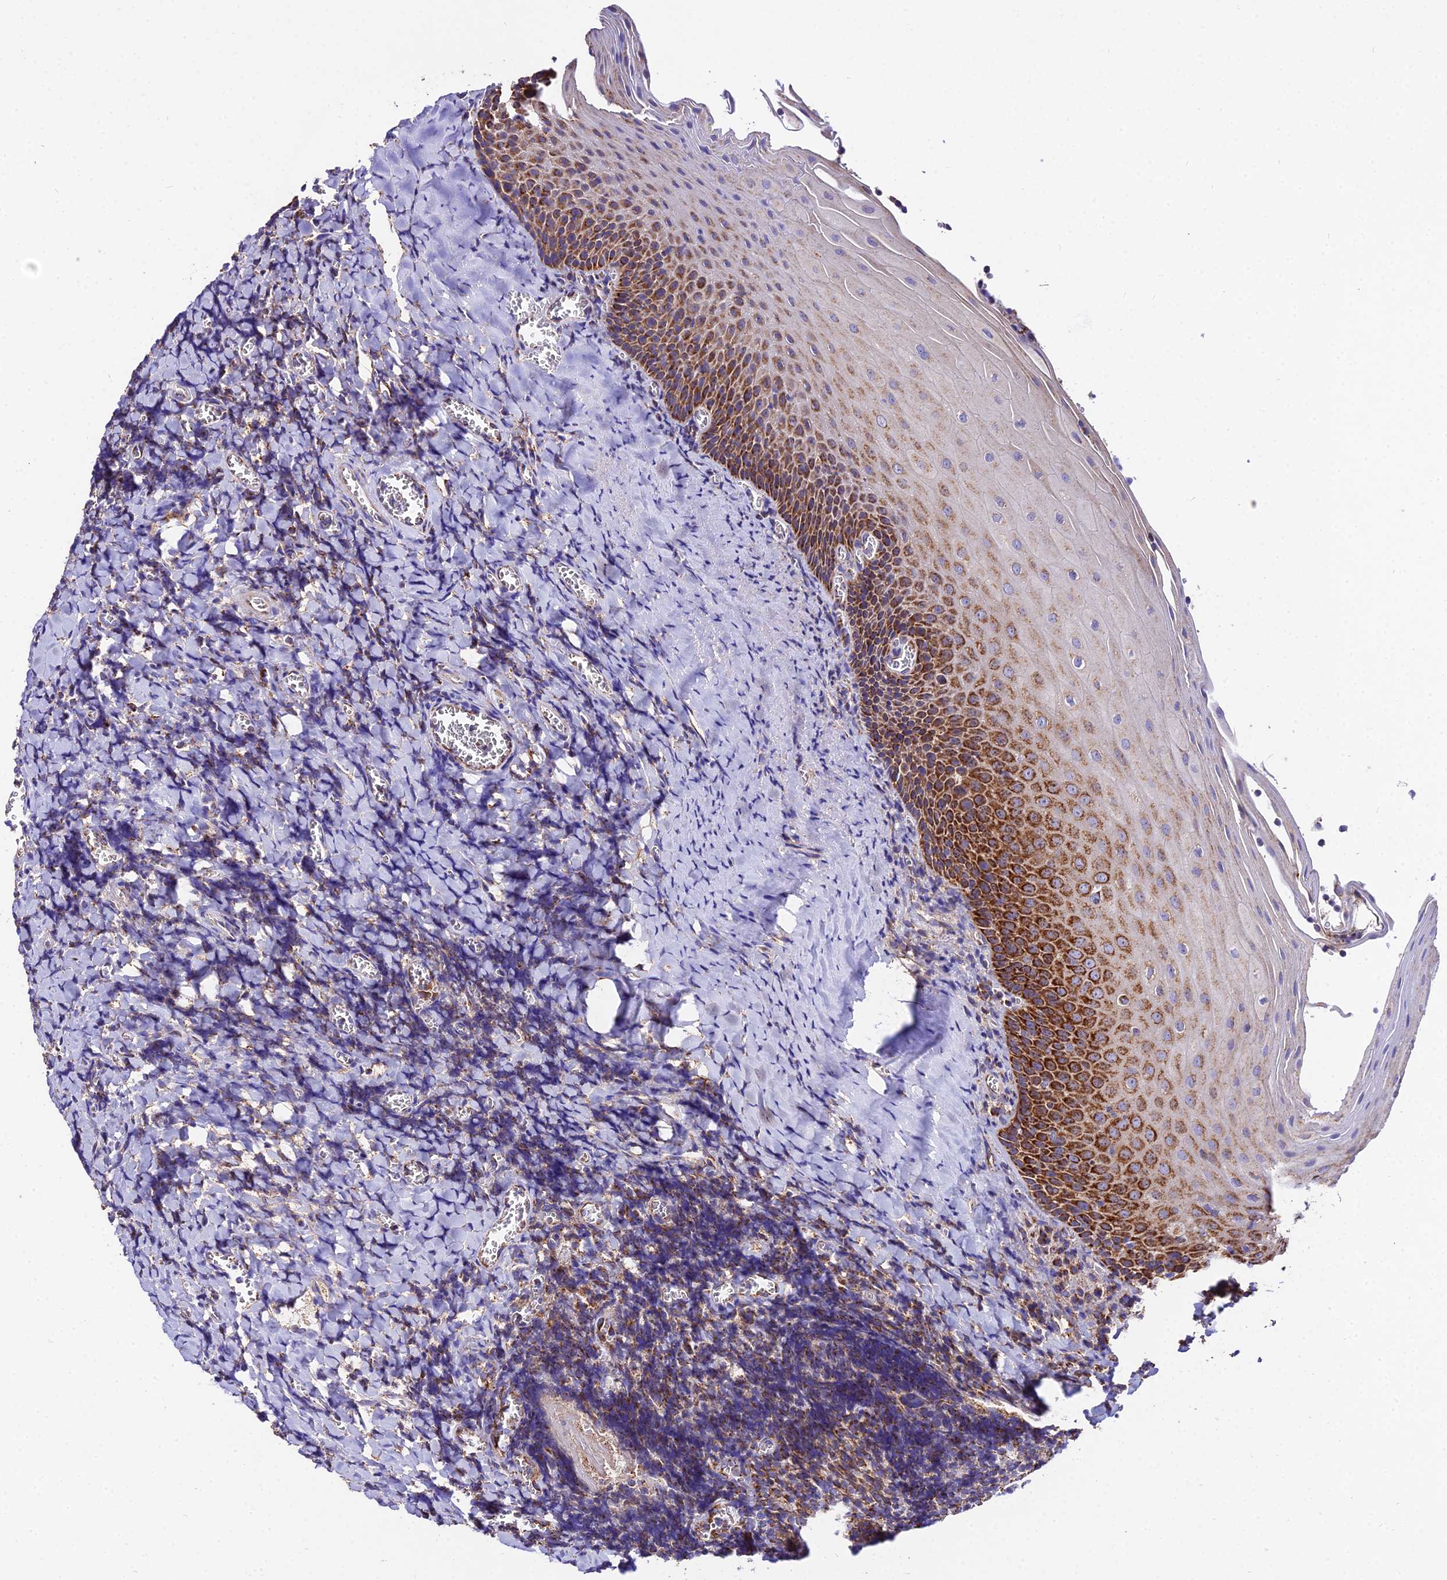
{"staining": {"intensity": "strong", "quantity": ">75%", "location": "cytoplasmic/membranous"}, "tissue": "tonsil", "cell_type": "Germinal center cells", "image_type": "normal", "snomed": [{"axis": "morphology", "description": "Normal tissue, NOS"}, {"axis": "topography", "description": "Tonsil"}], "caption": "This histopathology image displays normal tonsil stained with IHC to label a protein in brown. The cytoplasmic/membranous of germinal center cells show strong positivity for the protein. Nuclei are counter-stained blue.", "gene": "OCIAD1", "patient": {"sex": "male", "age": 27}}